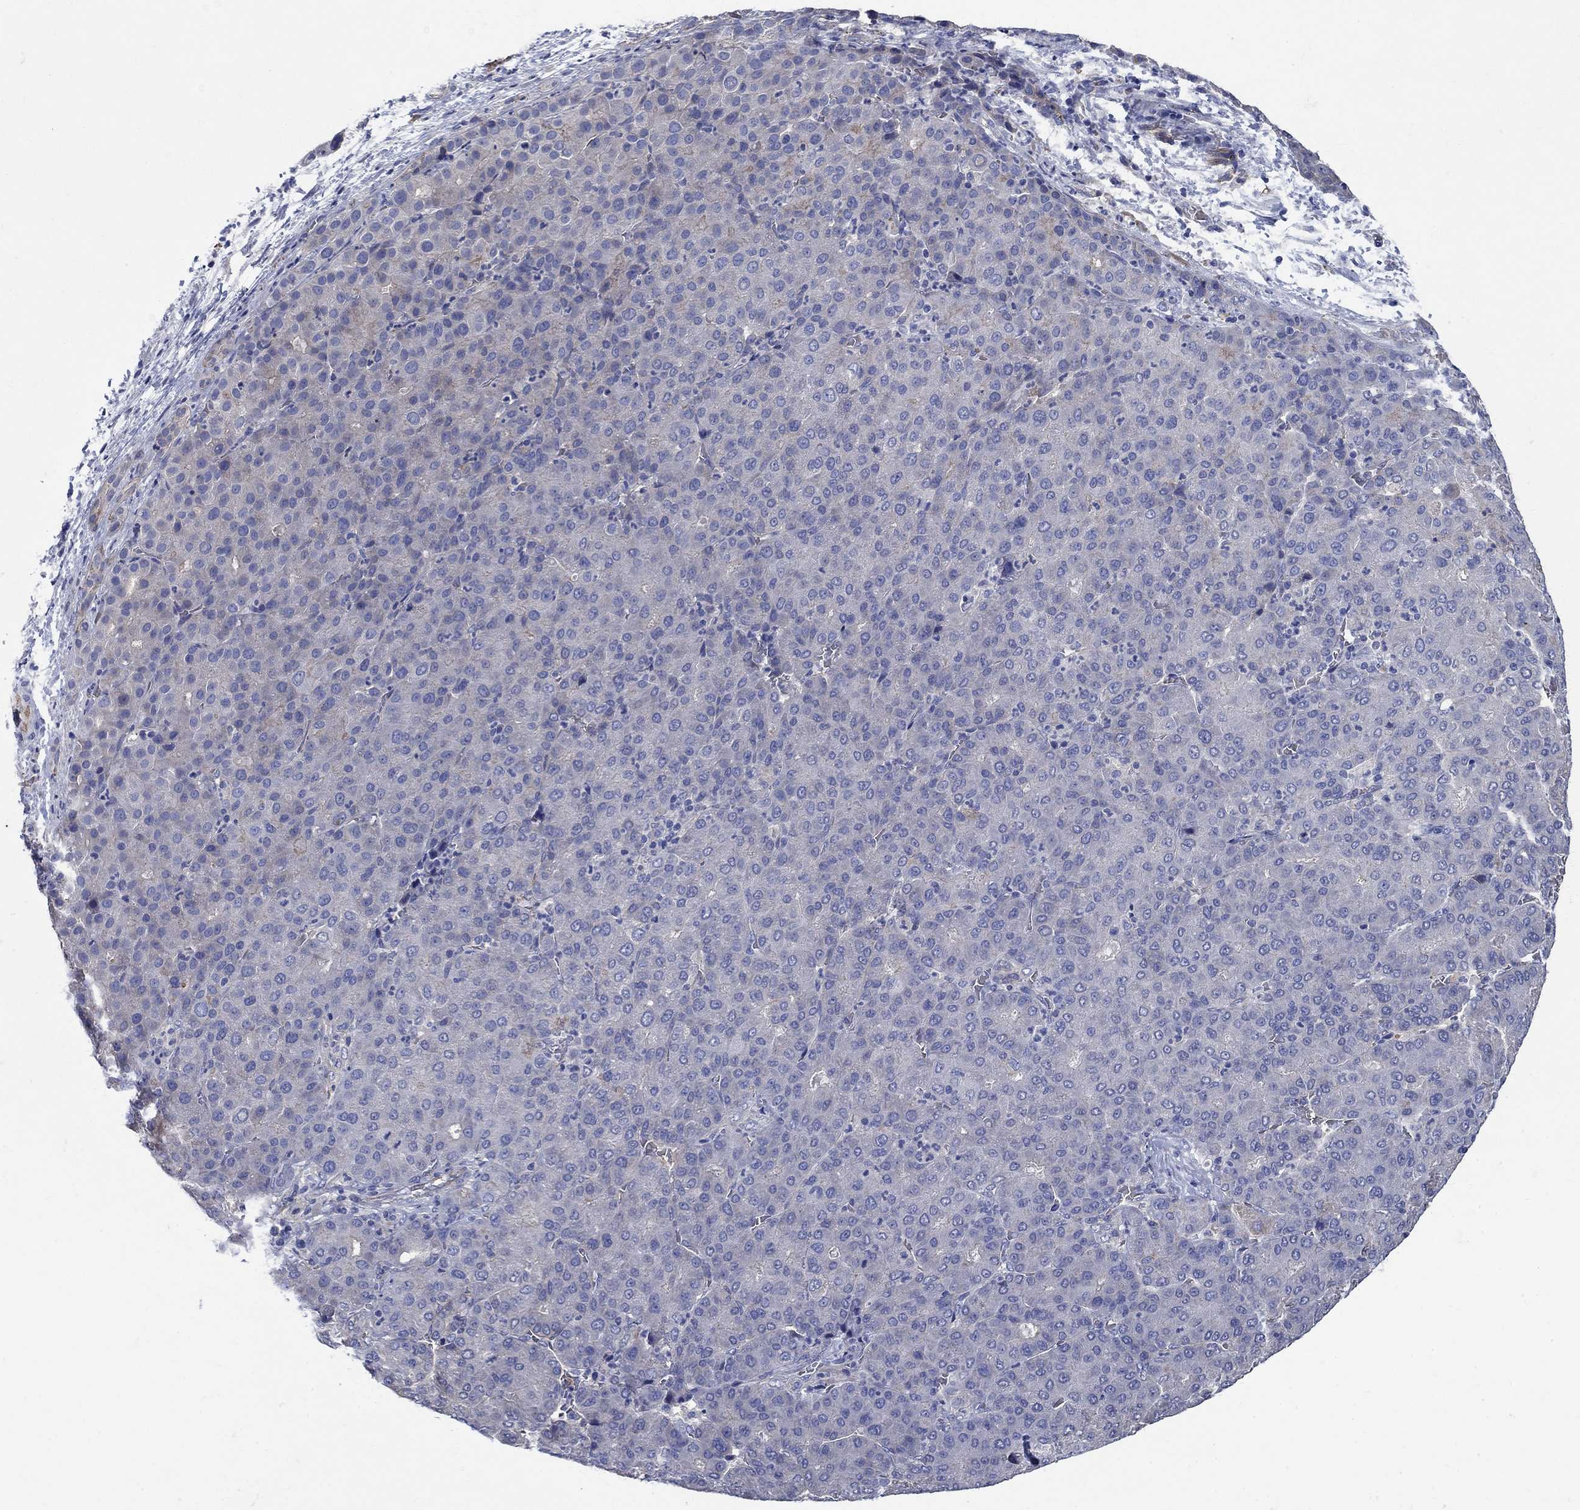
{"staining": {"intensity": "negative", "quantity": "none", "location": "none"}, "tissue": "liver cancer", "cell_type": "Tumor cells", "image_type": "cancer", "snomed": [{"axis": "morphology", "description": "Carcinoma, Hepatocellular, NOS"}, {"axis": "topography", "description": "Liver"}], "caption": "This is an immunohistochemistry (IHC) histopathology image of human liver hepatocellular carcinoma. There is no expression in tumor cells.", "gene": "FLNC", "patient": {"sex": "male", "age": 65}}